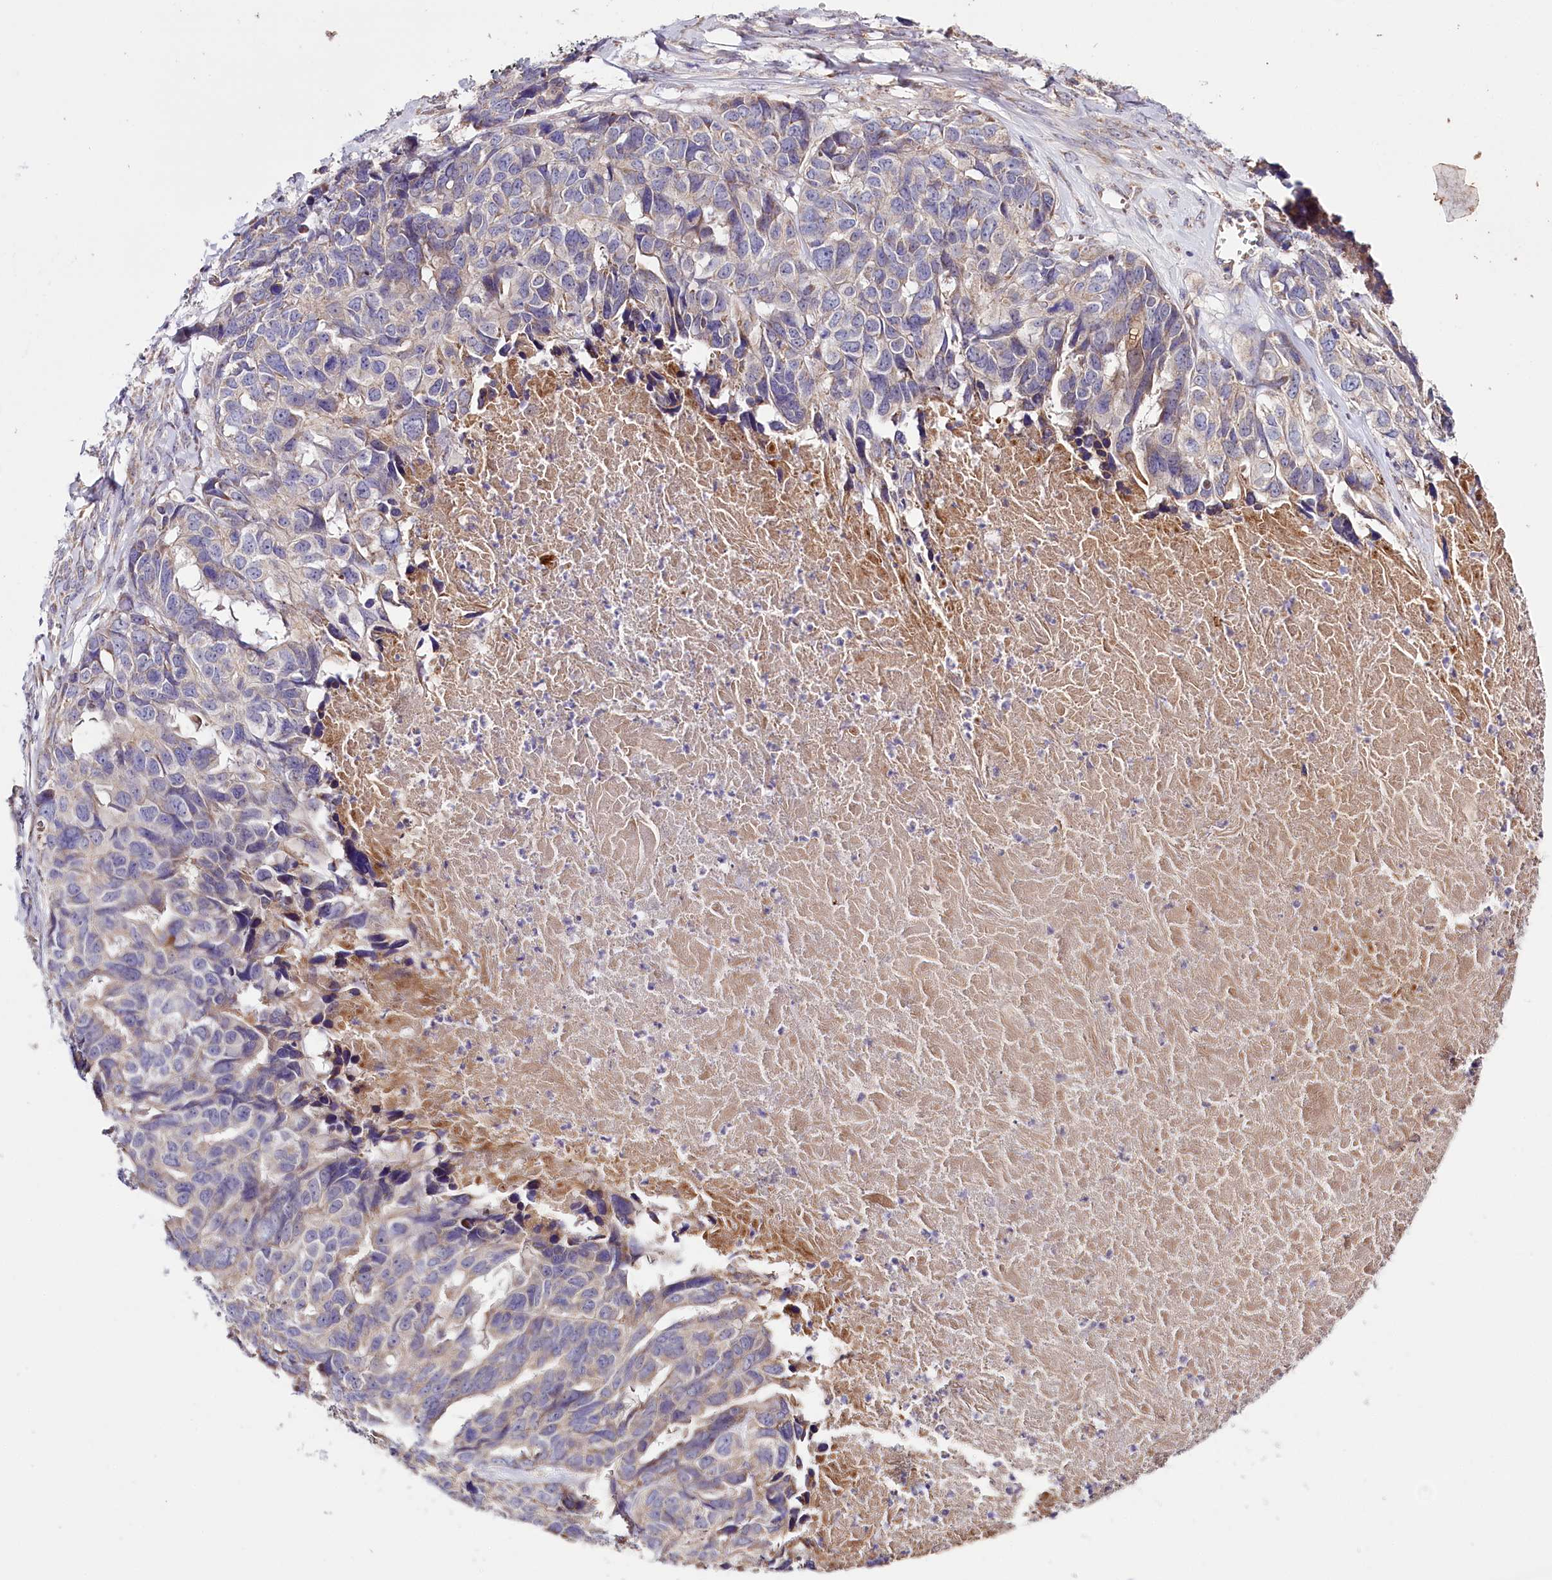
{"staining": {"intensity": "negative", "quantity": "none", "location": "none"}, "tissue": "ovarian cancer", "cell_type": "Tumor cells", "image_type": "cancer", "snomed": [{"axis": "morphology", "description": "Cystadenocarcinoma, serous, NOS"}, {"axis": "topography", "description": "Ovary"}], "caption": "Protein analysis of serous cystadenocarcinoma (ovarian) reveals no significant expression in tumor cells. The staining was performed using DAB (3,3'-diaminobenzidine) to visualize the protein expression in brown, while the nuclei were stained in blue with hematoxylin (Magnification: 20x).", "gene": "ZNF45", "patient": {"sex": "female", "age": 79}}